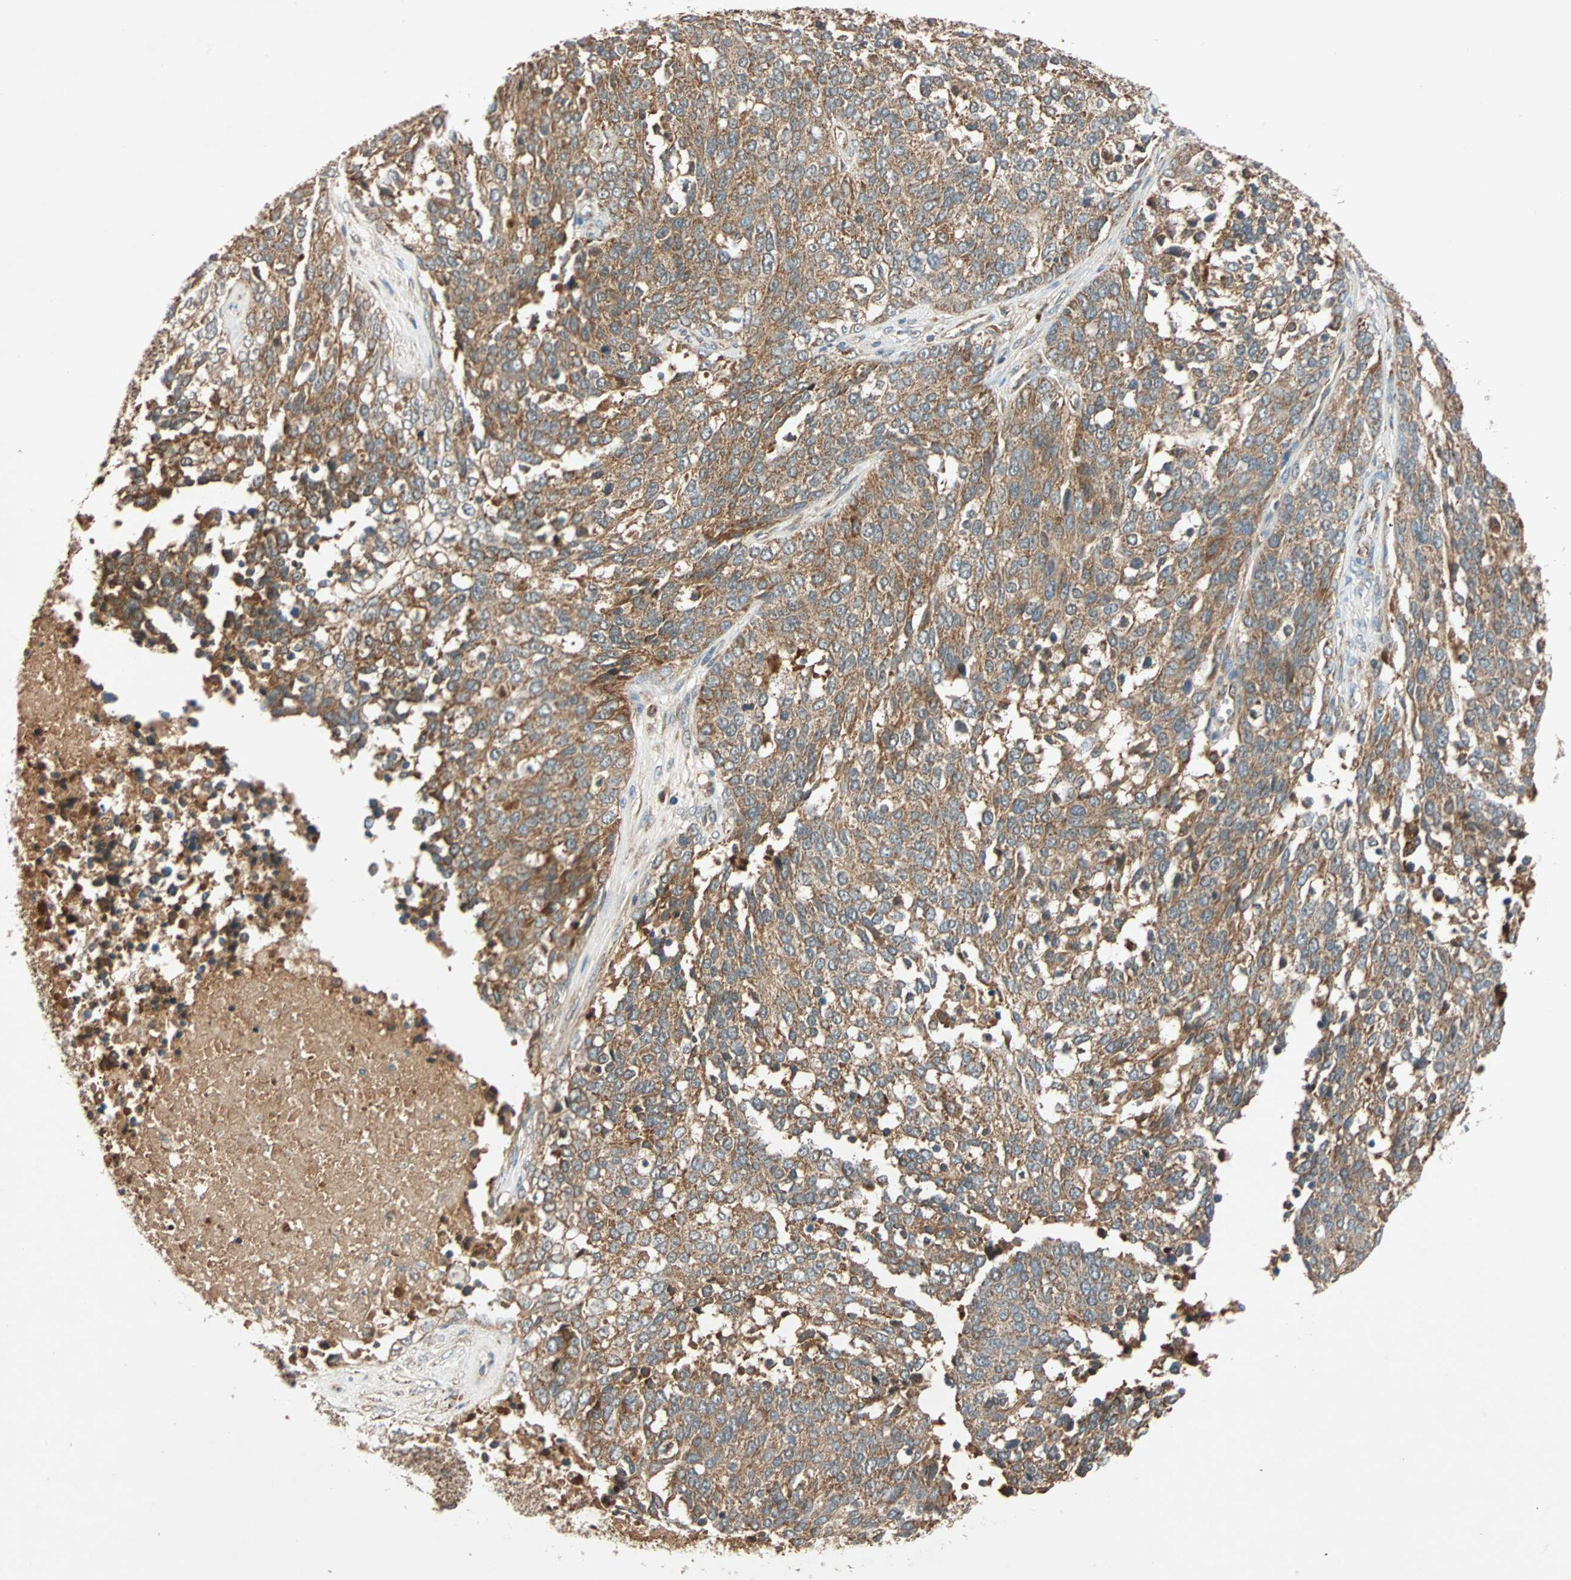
{"staining": {"intensity": "moderate", "quantity": ">75%", "location": "cytoplasmic/membranous"}, "tissue": "ovarian cancer", "cell_type": "Tumor cells", "image_type": "cancer", "snomed": [{"axis": "morphology", "description": "Cystadenocarcinoma, serous, NOS"}, {"axis": "topography", "description": "Ovary"}], "caption": "A medium amount of moderate cytoplasmic/membranous expression is appreciated in approximately >75% of tumor cells in ovarian cancer (serous cystadenocarcinoma) tissue.", "gene": "MAPK1", "patient": {"sex": "female", "age": 44}}